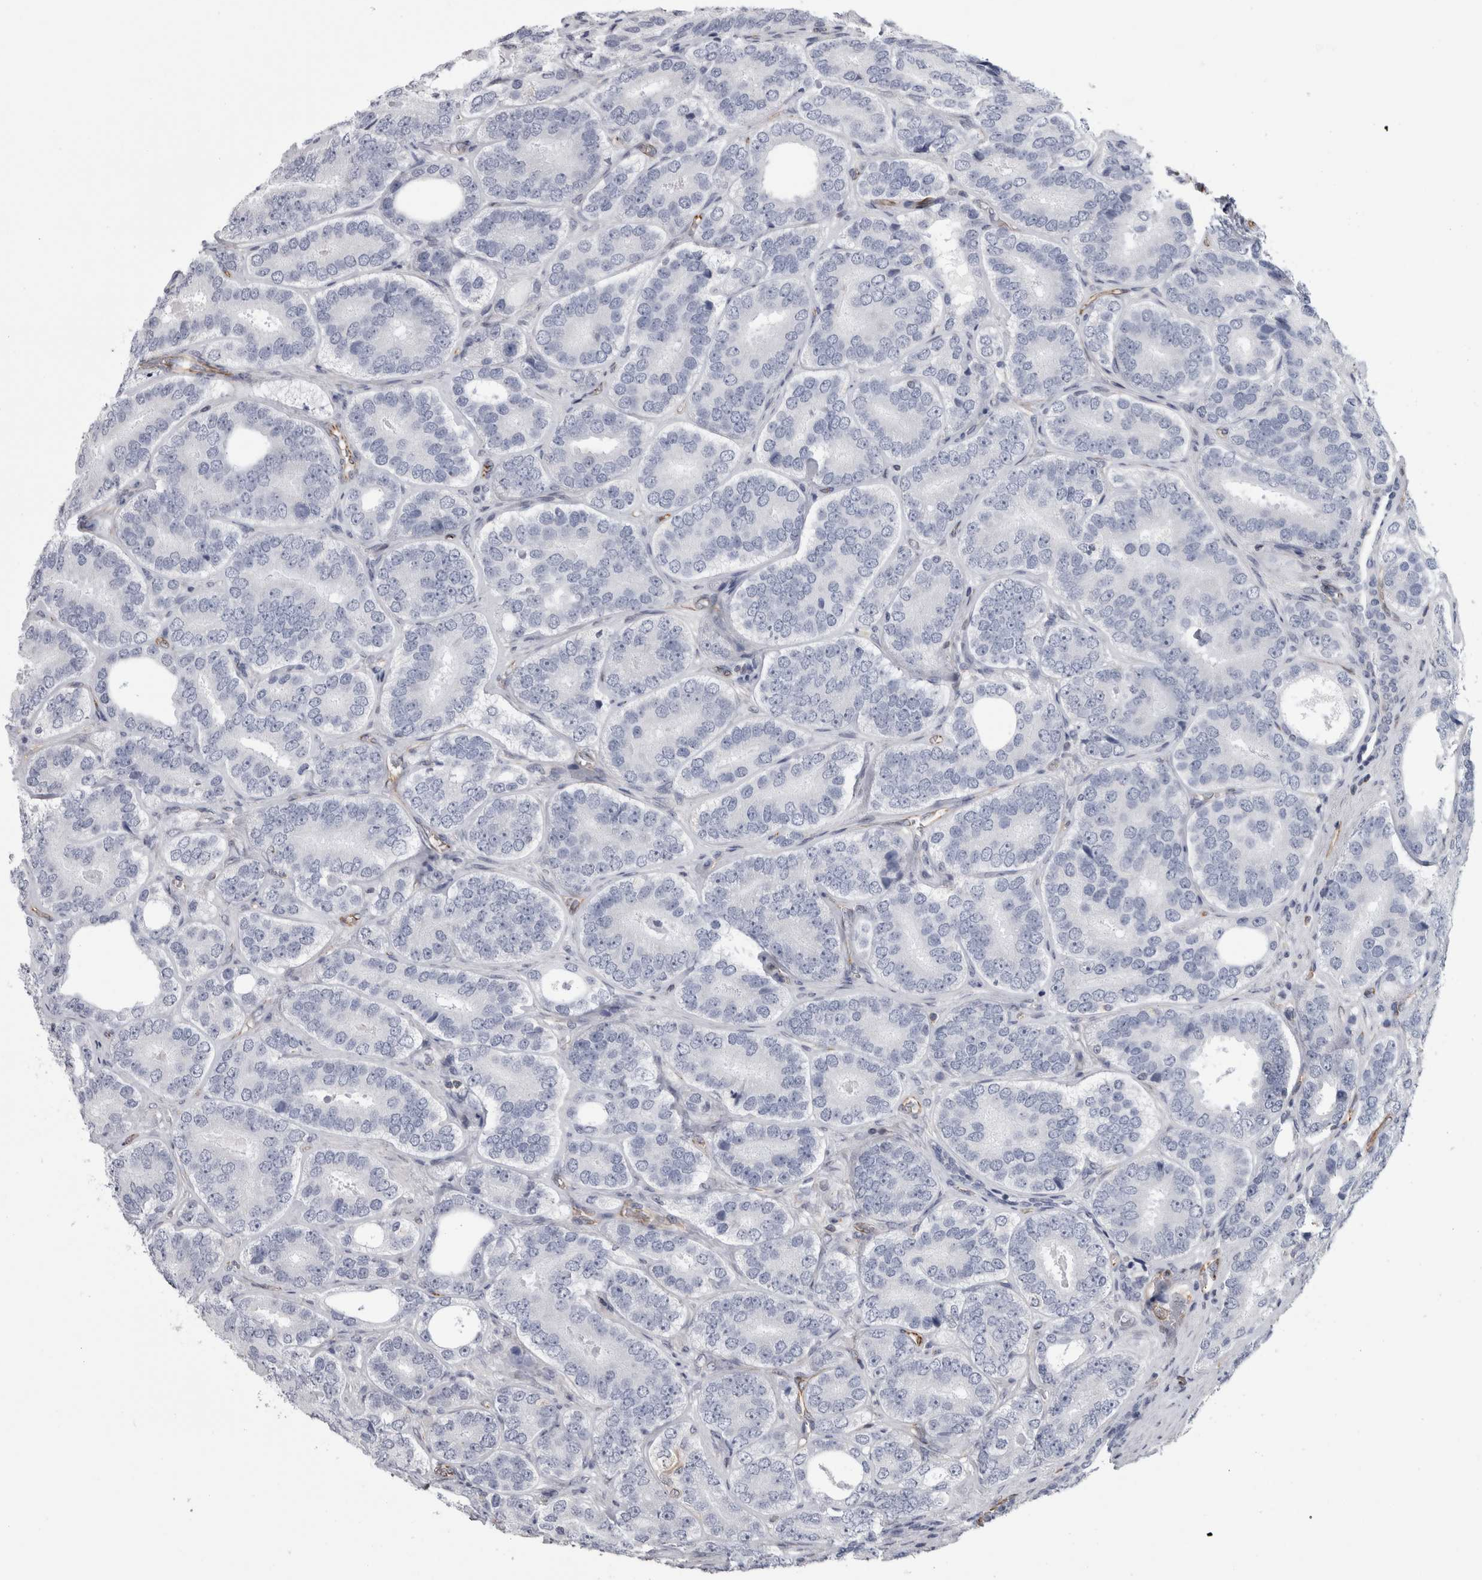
{"staining": {"intensity": "negative", "quantity": "none", "location": "none"}, "tissue": "prostate cancer", "cell_type": "Tumor cells", "image_type": "cancer", "snomed": [{"axis": "morphology", "description": "Adenocarcinoma, High grade"}, {"axis": "topography", "description": "Prostate"}], "caption": "Immunohistochemistry photomicrograph of prostate cancer (high-grade adenocarcinoma) stained for a protein (brown), which reveals no positivity in tumor cells.", "gene": "ACOT7", "patient": {"sex": "male", "age": 56}}